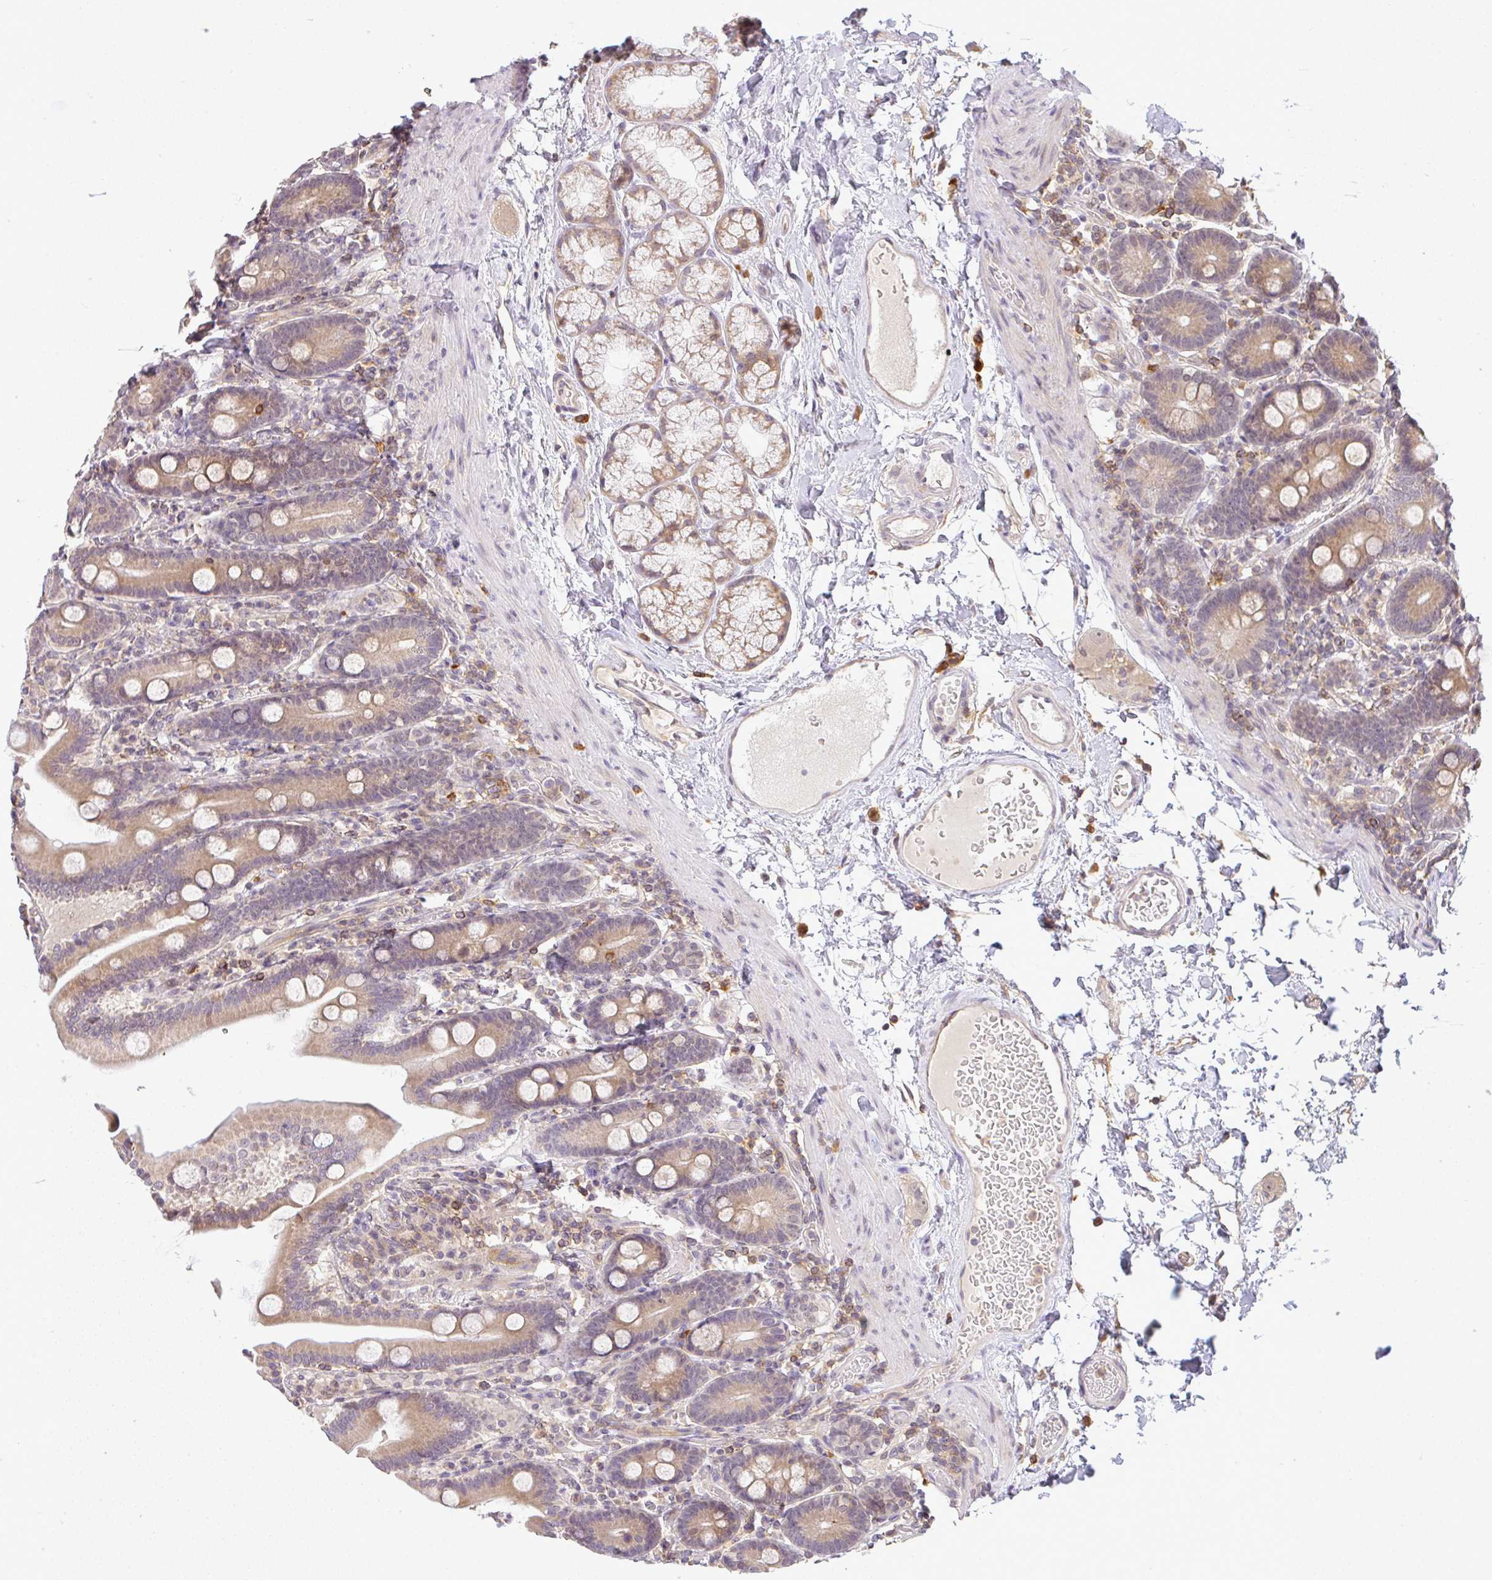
{"staining": {"intensity": "weak", "quantity": ">75%", "location": "cytoplasmic/membranous"}, "tissue": "duodenum", "cell_type": "Glandular cells", "image_type": "normal", "snomed": [{"axis": "morphology", "description": "Normal tissue, NOS"}, {"axis": "topography", "description": "Duodenum"}], "caption": "Protein expression analysis of unremarkable human duodenum reveals weak cytoplasmic/membranous expression in approximately >75% of glandular cells.", "gene": "FAM153A", "patient": {"sex": "male", "age": 55}}